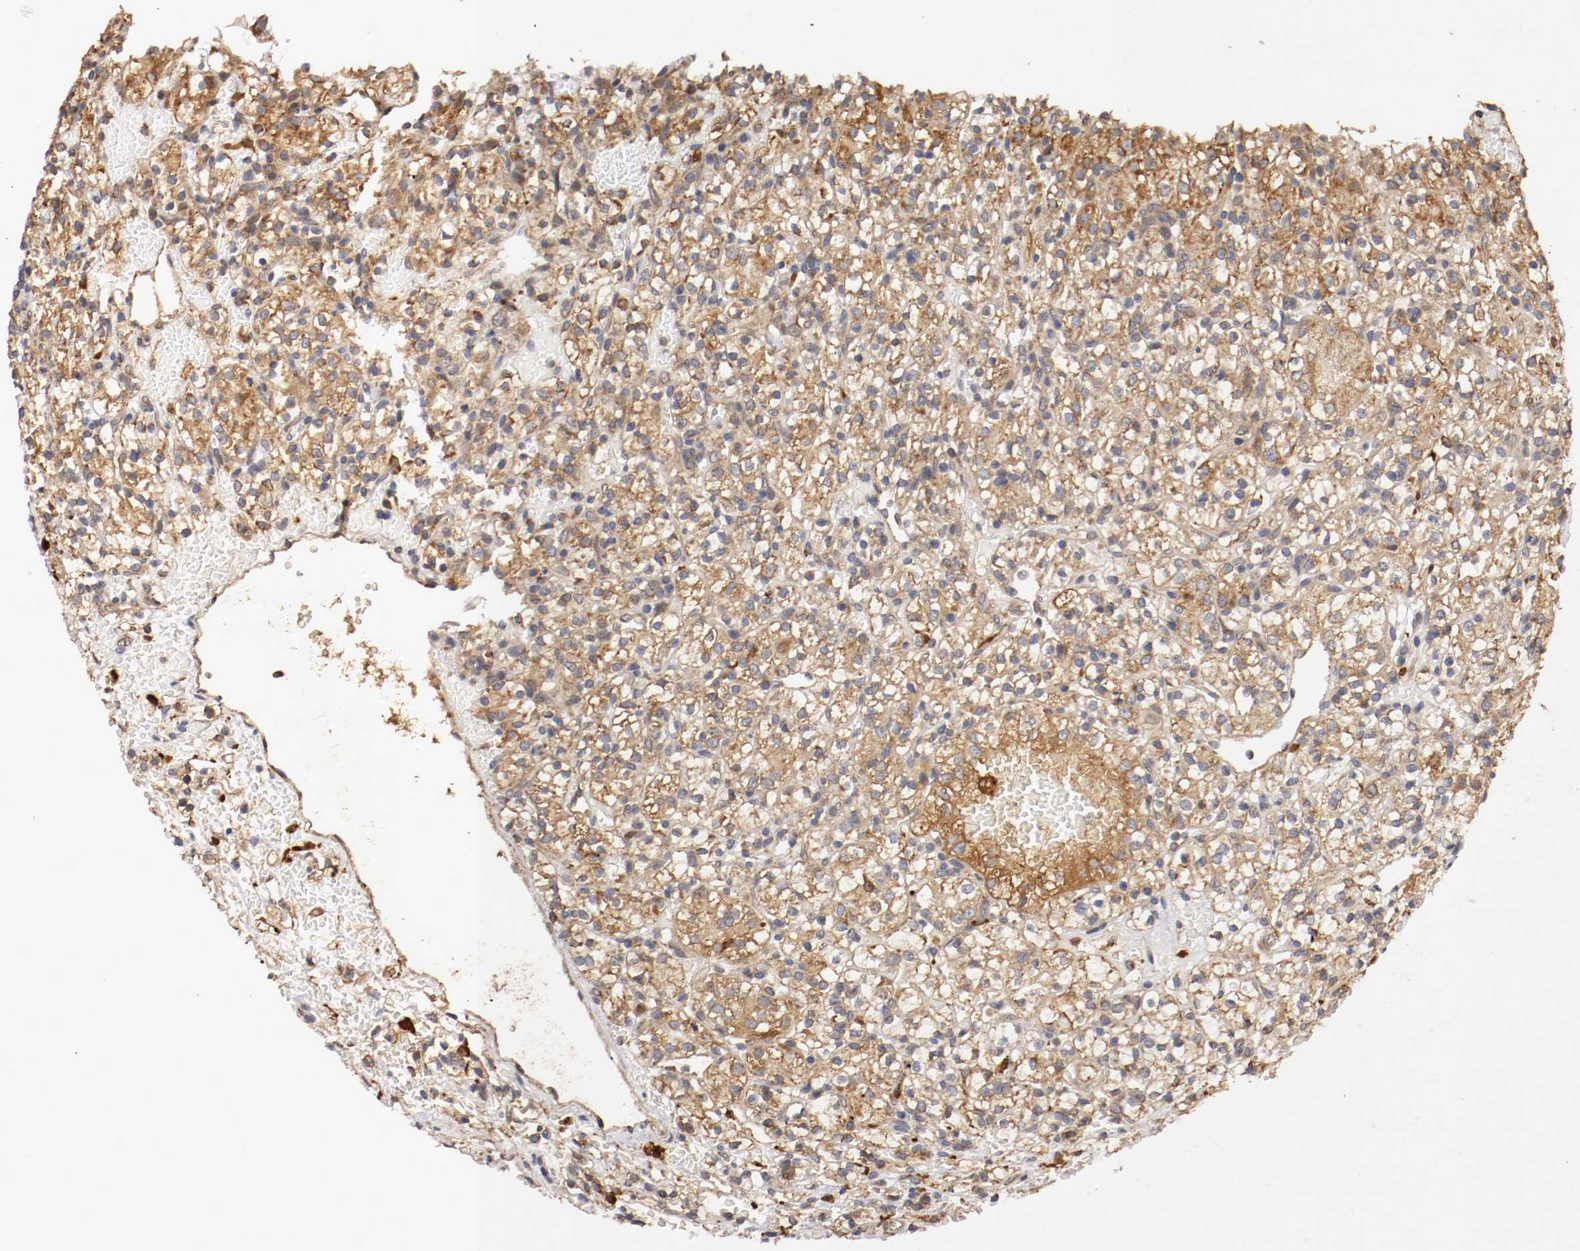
{"staining": {"intensity": "moderate", "quantity": ">75%", "location": "cytoplasmic/membranous"}, "tissue": "renal cancer", "cell_type": "Tumor cells", "image_type": "cancer", "snomed": [{"axis": "morphology", "description": "Adenocarcinoma, NOS"}, {"axis": "topography", "description": "Kidney"}], "caption": "Protein expression analysis of renal adenocarcinoma displays moderate cytoplasmic/membranous expression in approximately >75% of tumor cells. (Brightfield microscopy of DAB IHC at high magnification).", "gene": "VEZT", "patient": {"sex": "female", "age": 60}}